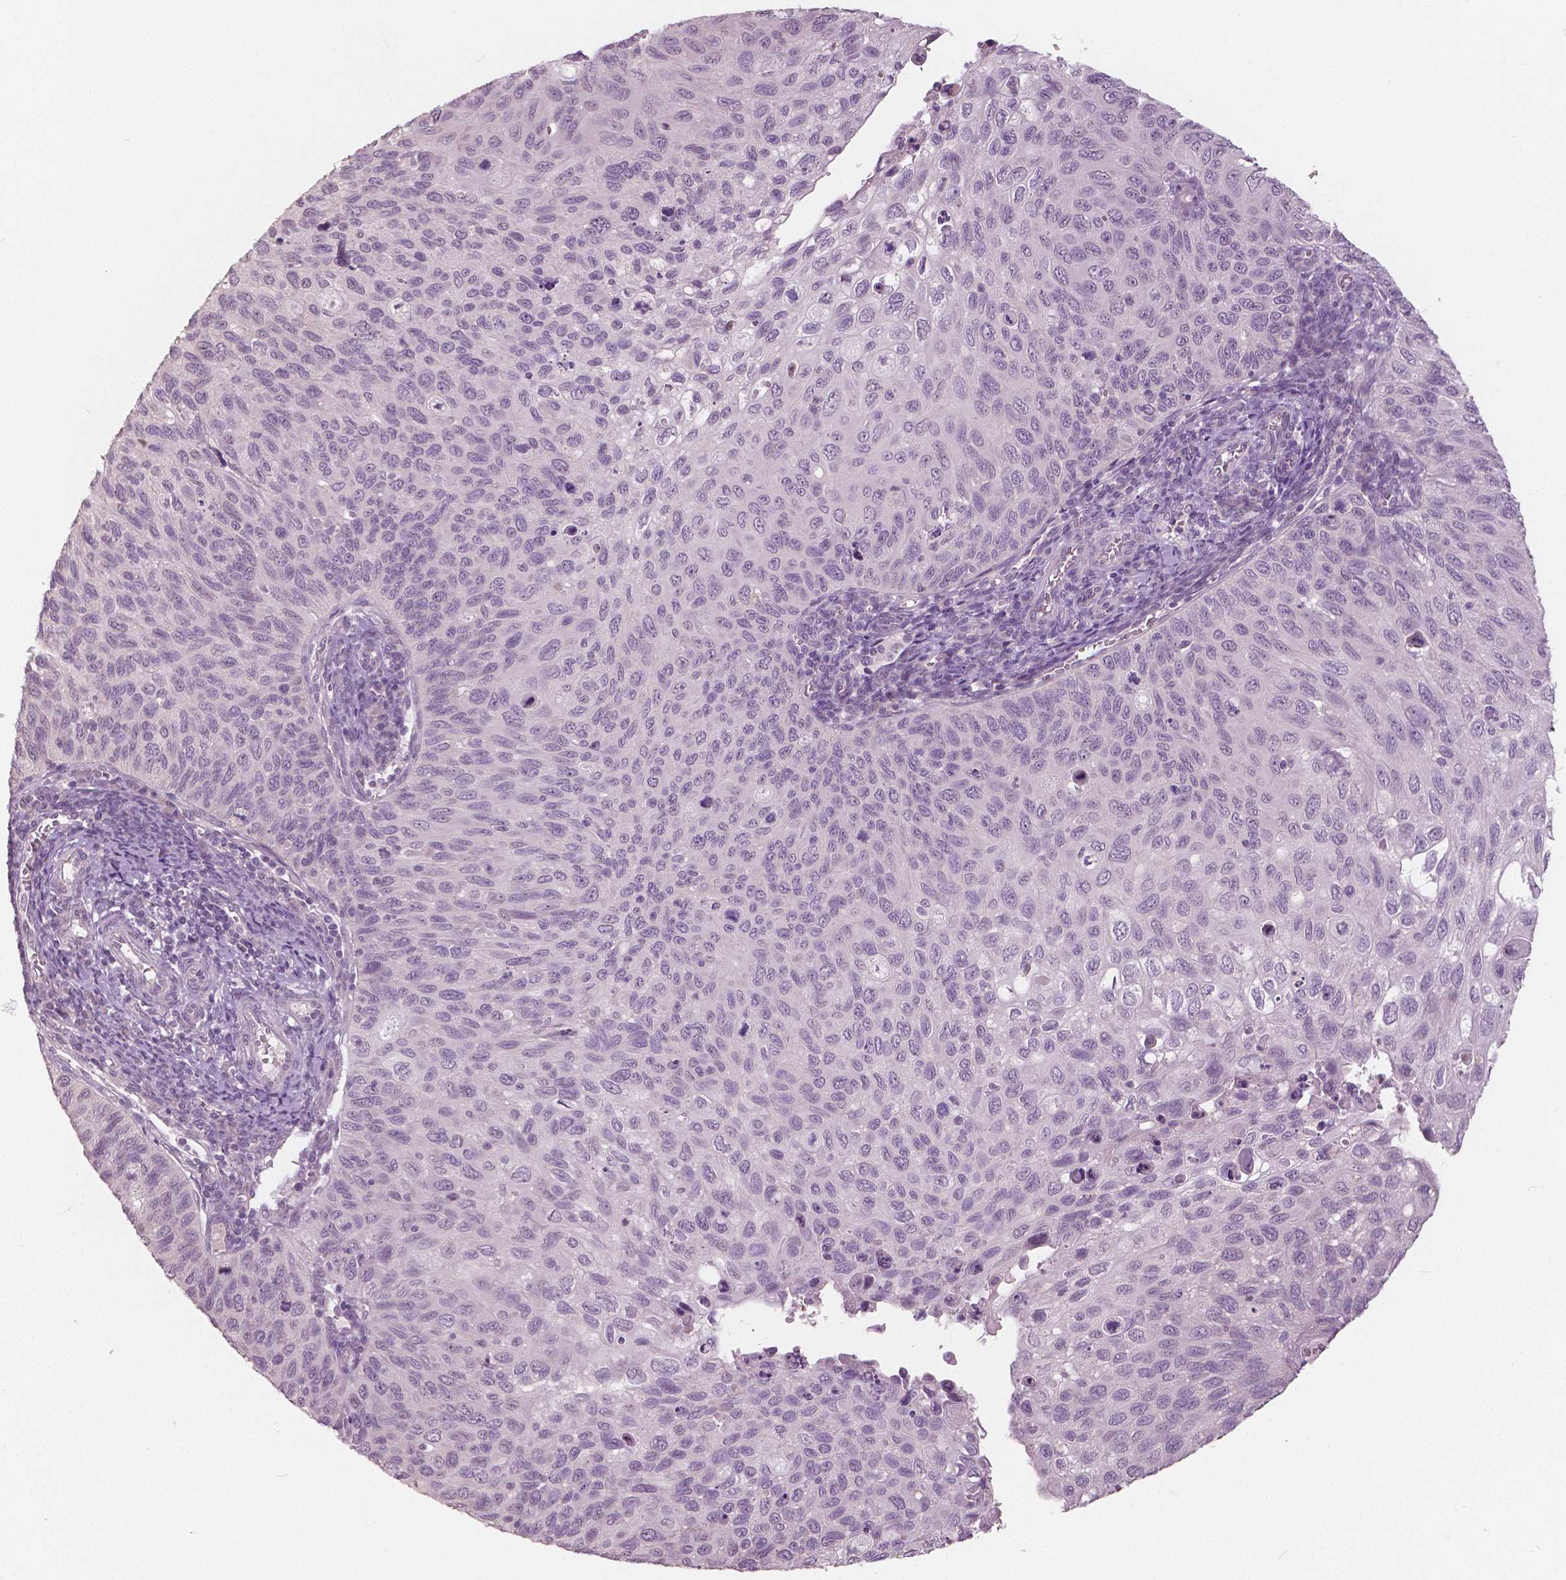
{"staining": {"intensity": "negative", "quantity": "none", "location": "none"}, "tissue": "cervical cancer", "cell_type": "Tumor cells", "image_type": "cancer", "snomed": [{"axis": "morphology", "description": "Squamous cell carcinoma, NOS"}, {"axis": "topography", "description": "Cervix"}], "caption": "Immunohistochemistry photomicrograph of neoplastic tissue: cervical cancer (squamous cell carcinoma) stained with DAB shows no significant protein staining in tumor cells.", "gene": "NANOG", "patient": {"sex": "female", "age": 70}}